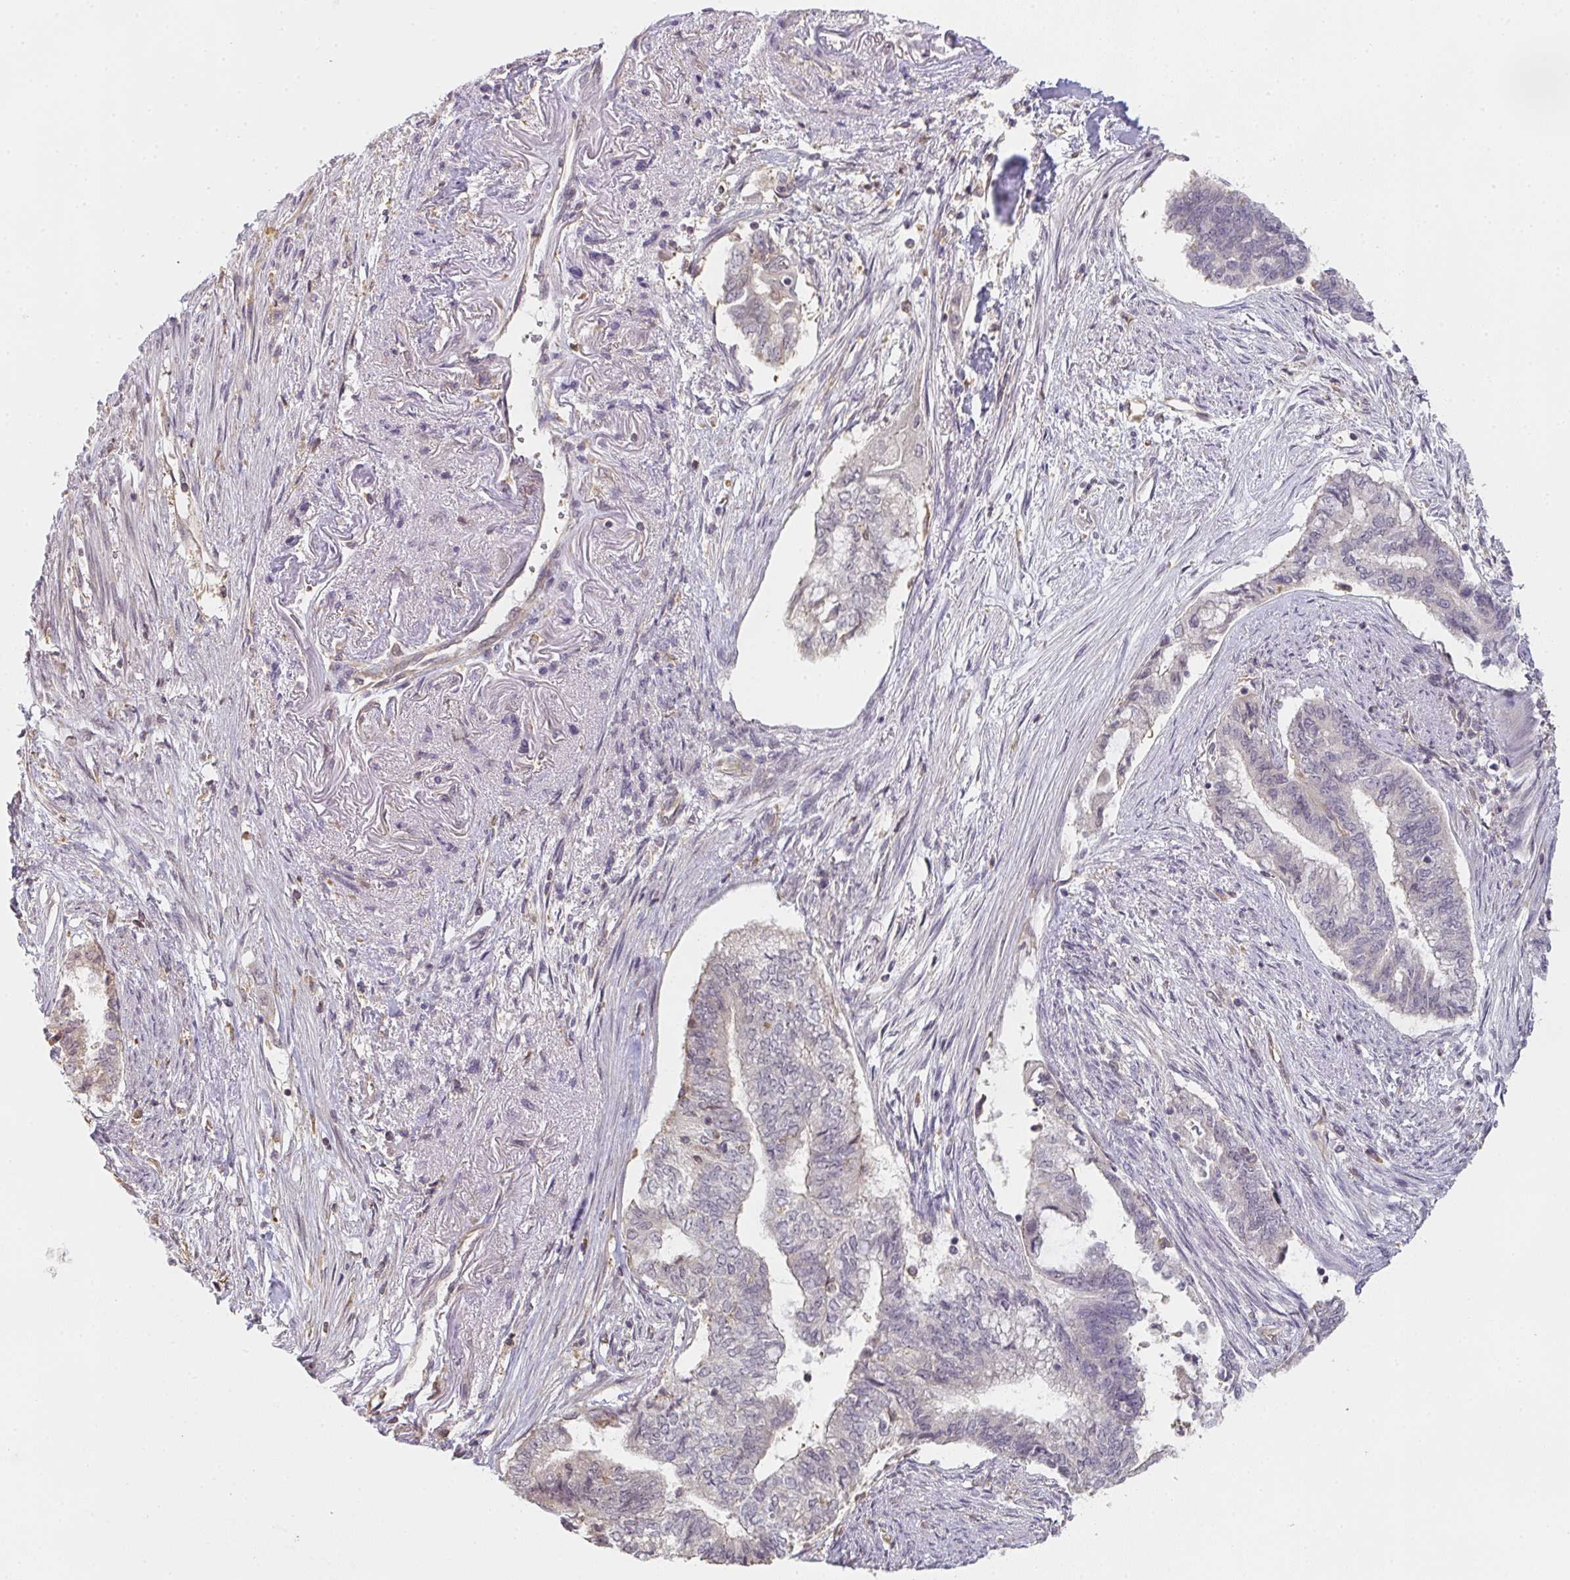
{"staining": {"intensity": "negative", "quantity": "none", "location": "none"}, "tissue": "endometrial cancer", "cell_type": "Tumor cells", "image_type": "cancer", "snomed": [{"axis": "morphology", "description": "Adenocarcinoma, NOS"}, {"axis": "topography", "description": "Endometrium"}], "caption": "Photomicrograph shows no significant protein expression in tumor cells of endometrial cancer.", "gene": "GSDMB", "patient": {"sex": "female", "age": 65}}